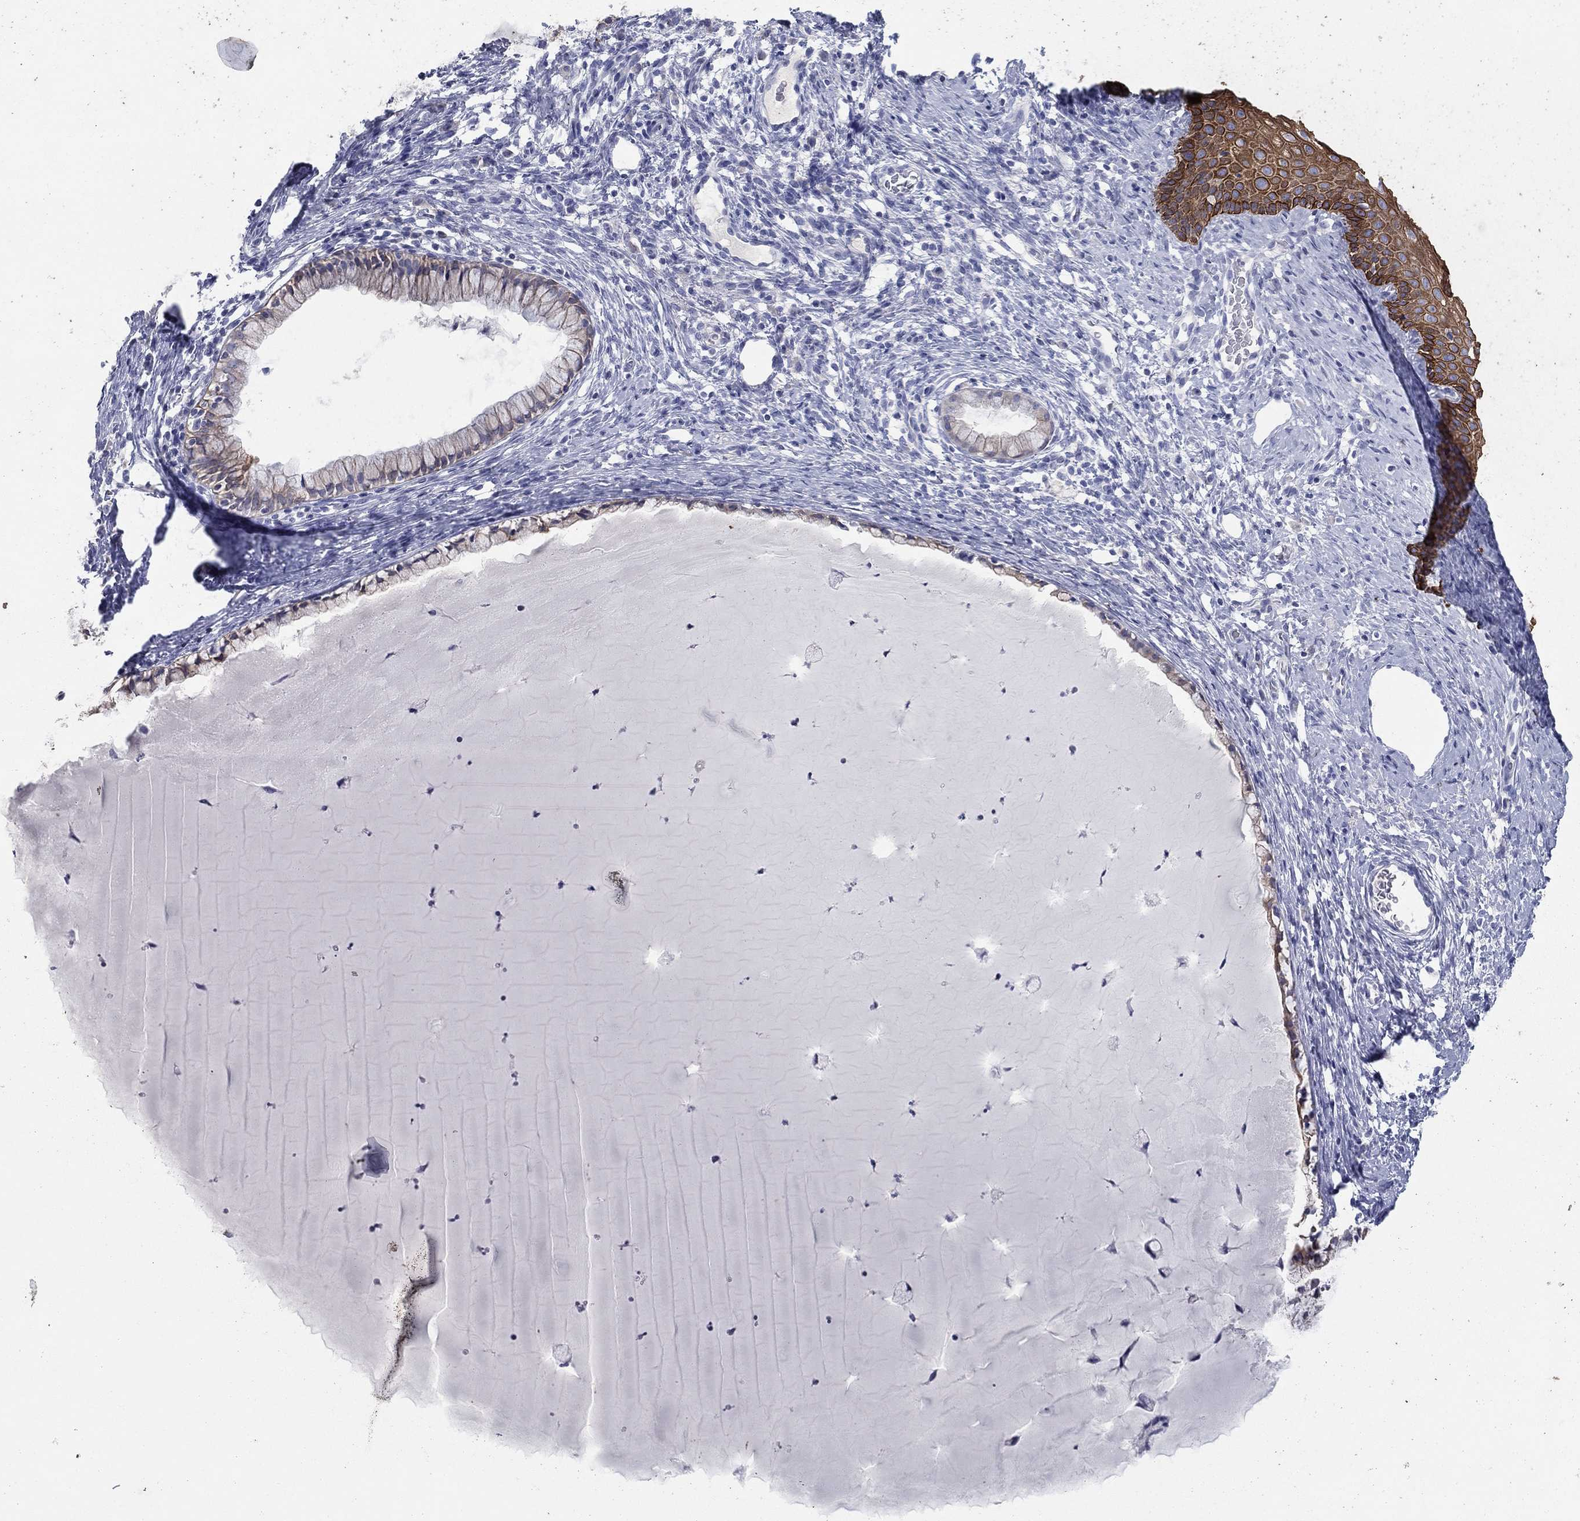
{"staining": {"intensity": "weak", "quantity": "<25%", "location": "cytoplasmic/membranous"}, "tissue": "cervix", "cell_type": "Glandular cells", "image_type": "normal", "snomed": [{"axis": "morphology", "description": "Normal tissue, NOS"}, {"axis": "topography", "description": "Cervix"}], "caption": "The photomicrograph shows no staining of glandular cells in unremarkable cervix.", "gene": "KRT75", "patient": {"sex": "female", "age": 39}}